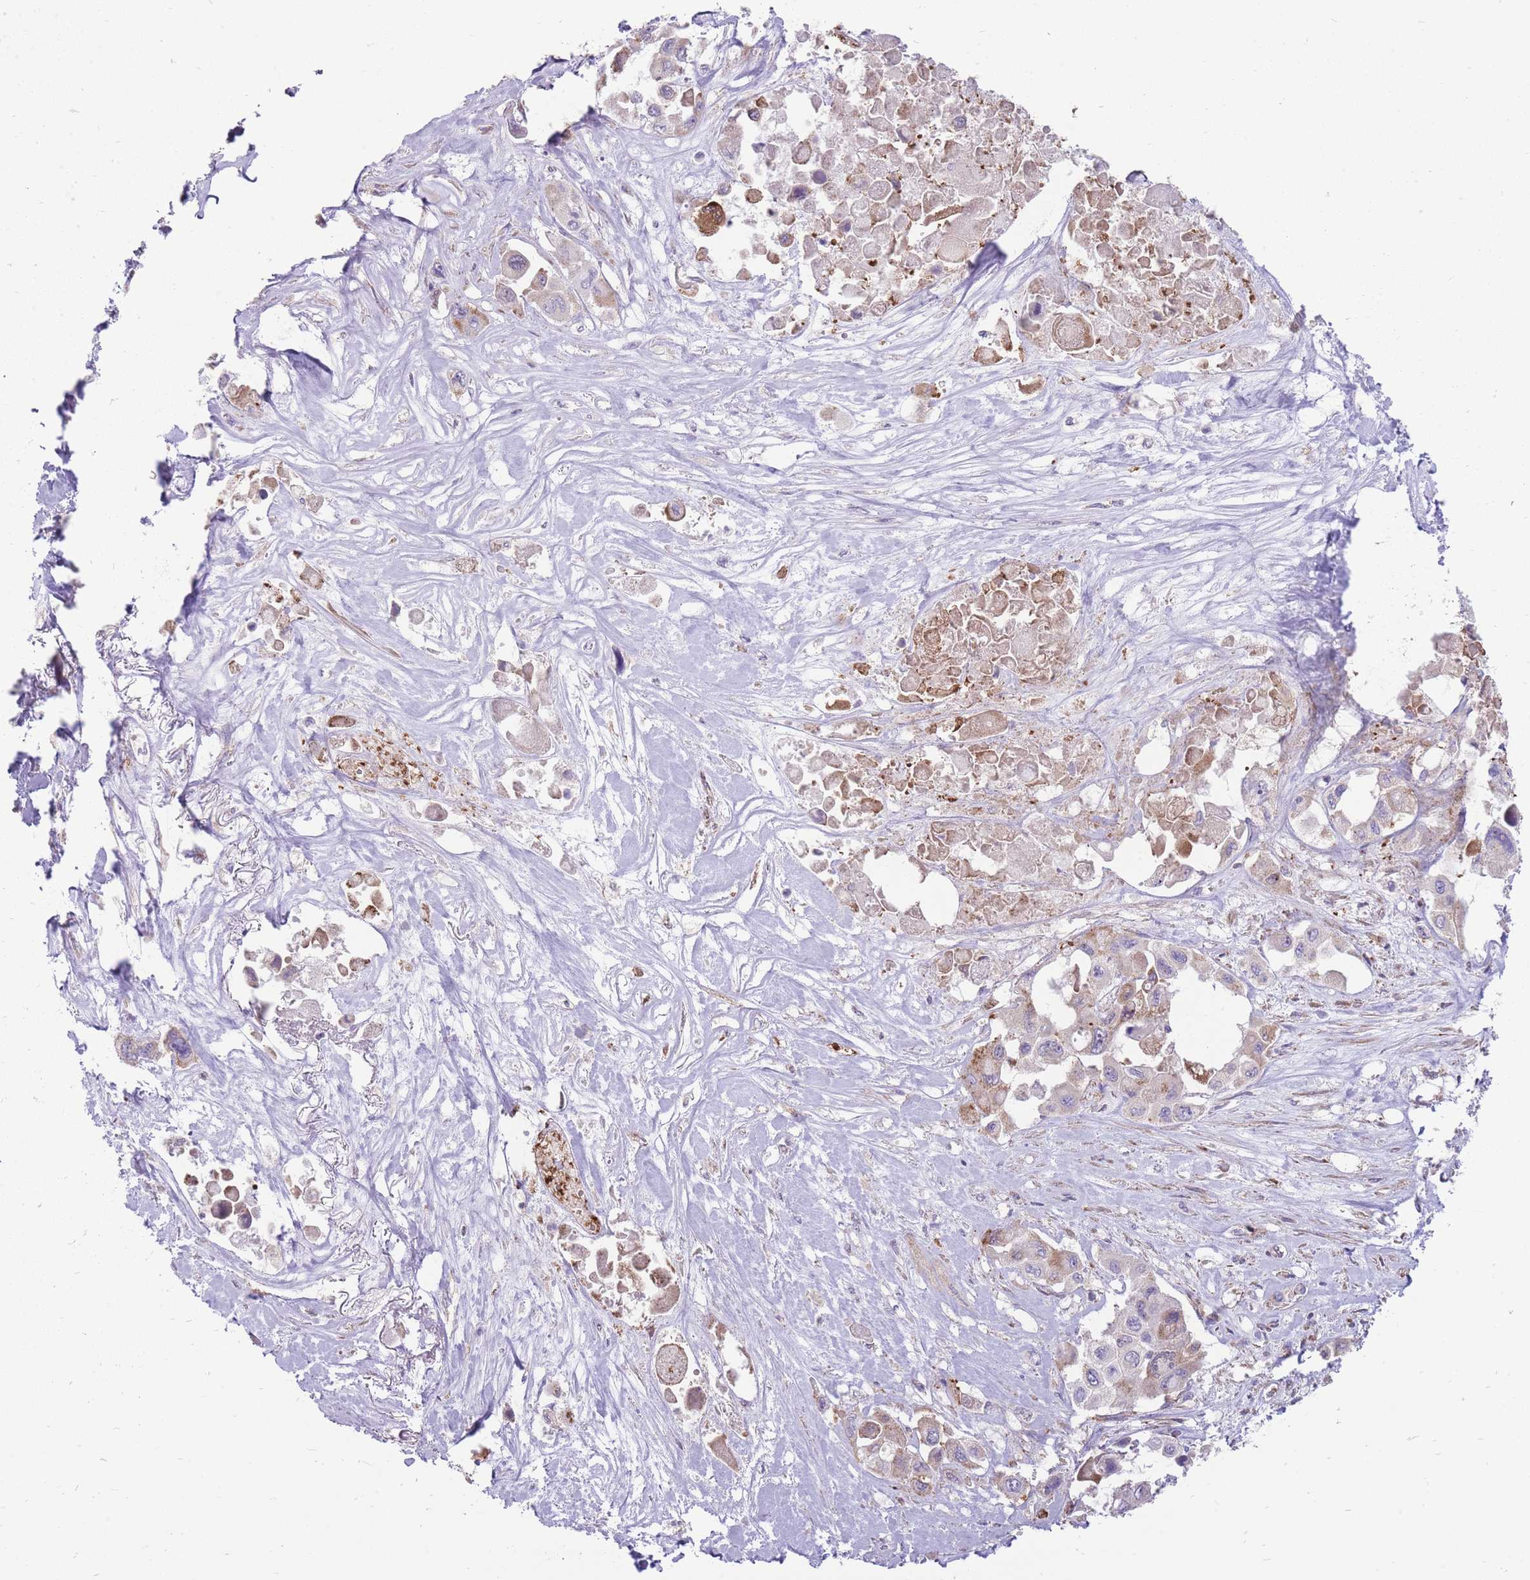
{"staining": {"intensity": "moderate", "quantity": "<25%", "location": "cytoplasmic/membranous"}, "tissue": "pancreatic cancer", "cell_type": "Tumor cells", "image_type": "cancer", "snomed": [{"axis": "morphology", "description": "Adenocarcinoma, NOS"}, {"axis": "topography", "description": "Pancreas"}], "caption": "Tumor cells reveal low levels of moderate cytoplasmic/membranous positivity in approximately <25% of cells in human pancreatic cancer.", "gene": "ANKRD10", "patient": {"sex": "male", "age": 92}}